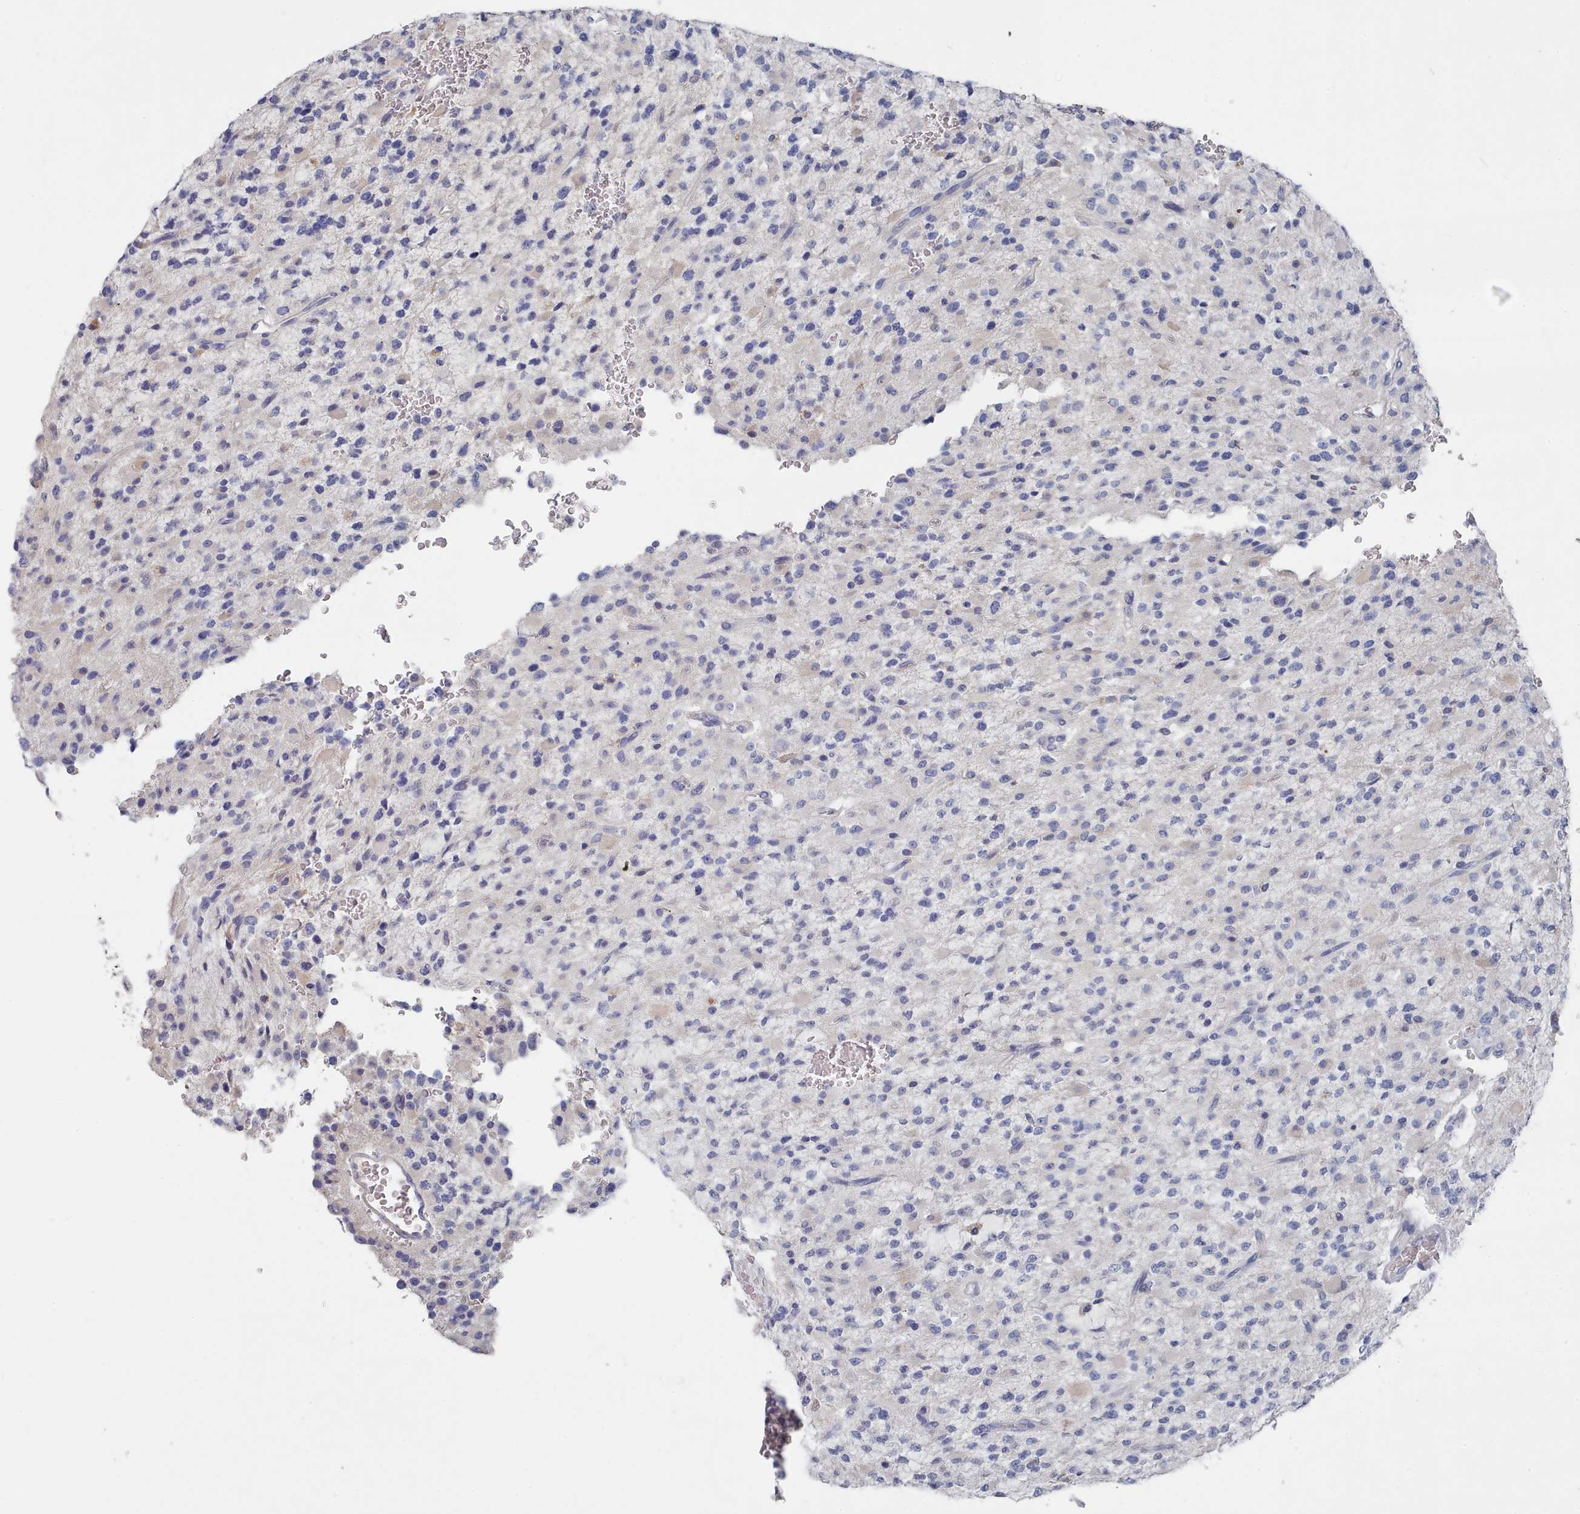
{"staining": {"intensity": "negative", "quantity": "none", "location": "none"}, "tissue": "glioma", "cell_type": "Tumor cells", "image_type": "cancer", "snomed": [{"axis": "morphology", "description": "Glioma, malignant, High grade"}, {"axis": "topography", "description": "Brain"}], "caption": "Photomicrograph shows no significant protein positivity in tumor cells of glioma.", "gene": "ACAD11", "patient": {"sex": "male", "age": 34}}